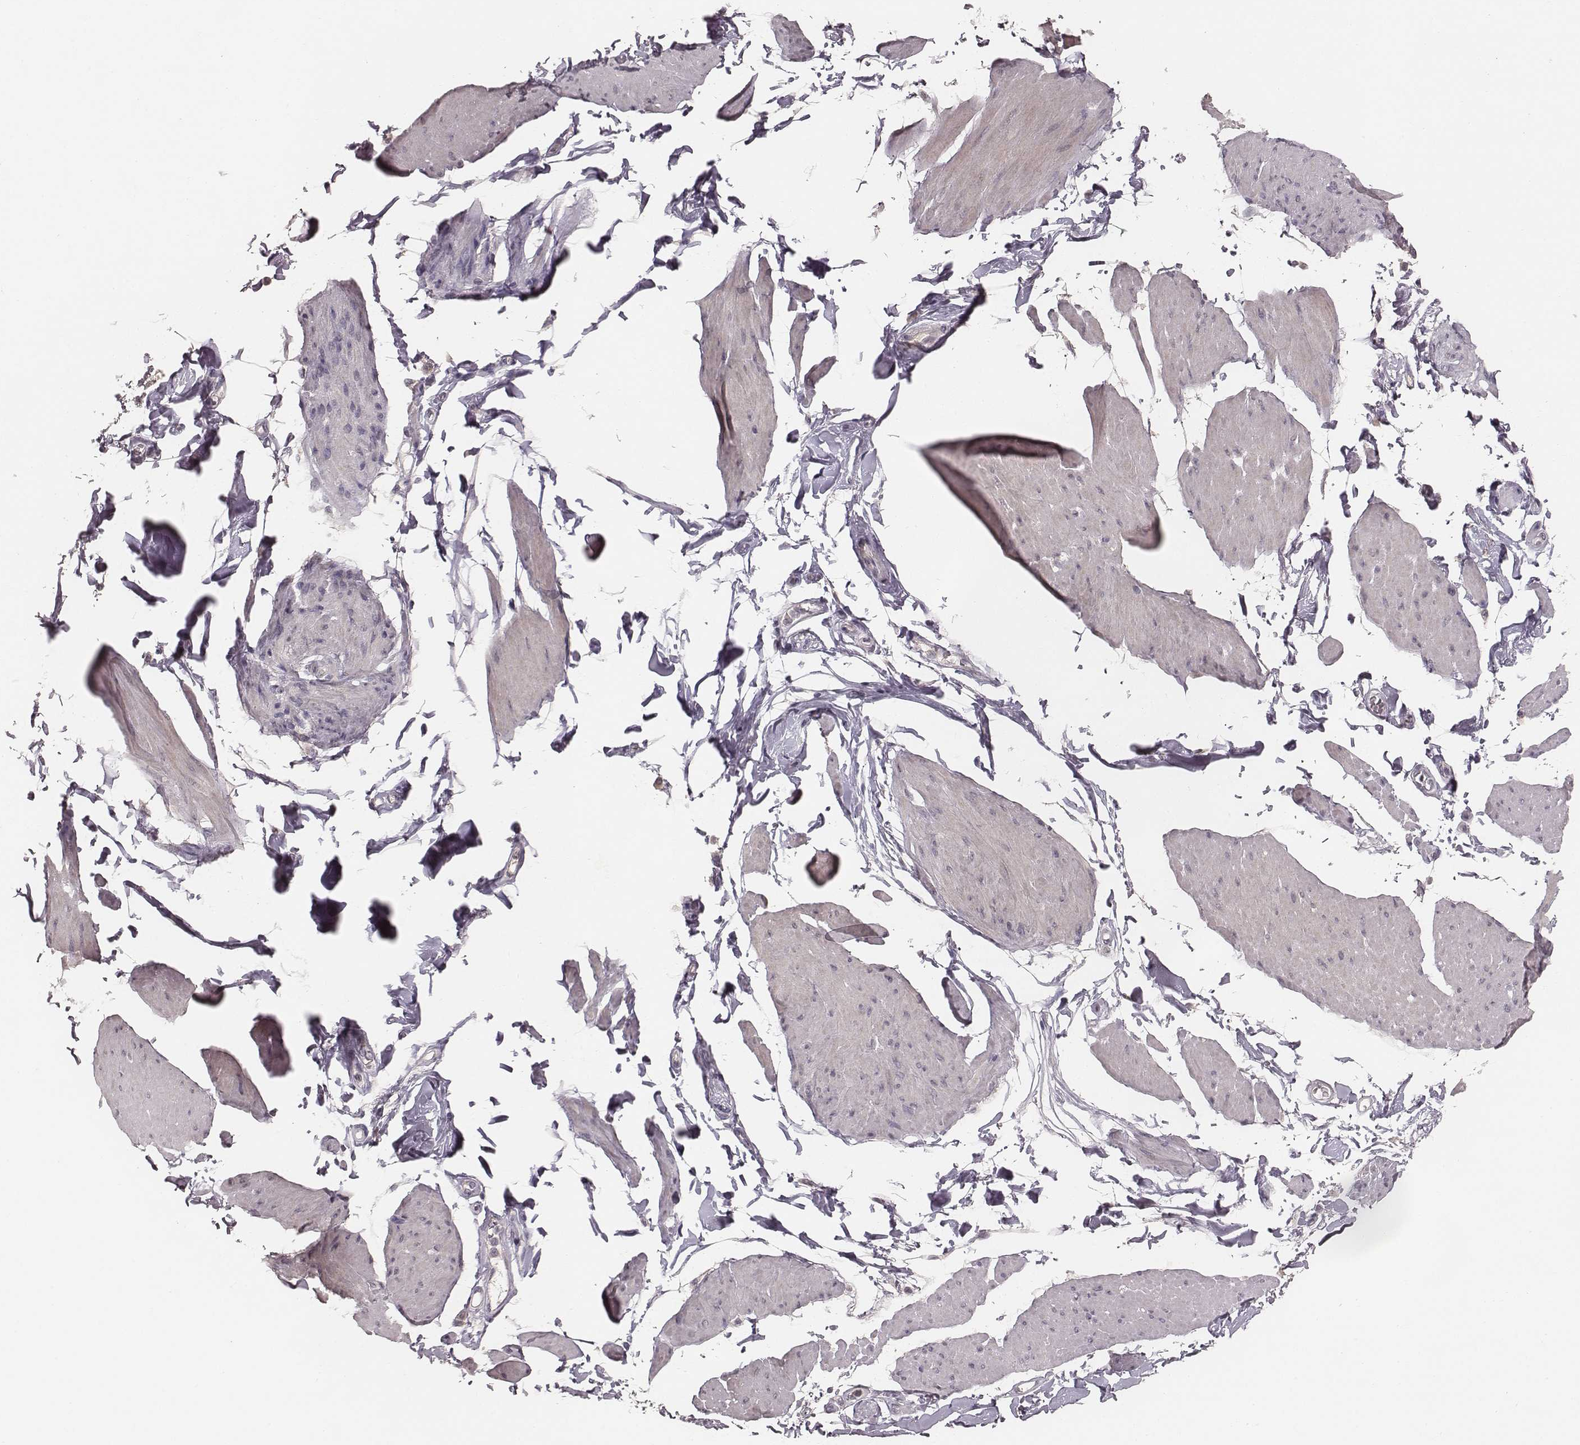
{"staining": {"intensity": "negative", "quantity": "none", "location": "none"}, "tissue": "smooth muscle", "cell_type": "Smooth muscle cells", "image_type": "normal", "snomed": [{"axis": "morphology", "description": "Normal tissue, NOS"}, {"axis": "topography", "description": "Adipose tissue"}, {"axis": "topography", "description": "Smooth muscle"}, {"axis": "topography", "description": "Peripheral nerve tissue"}], "caption": "The micrograph exhibits no significant staining in smooth muscle cells of smooth muscle.", "gene": "LY6K", "patient": {"sex": "male", "age": 83}}